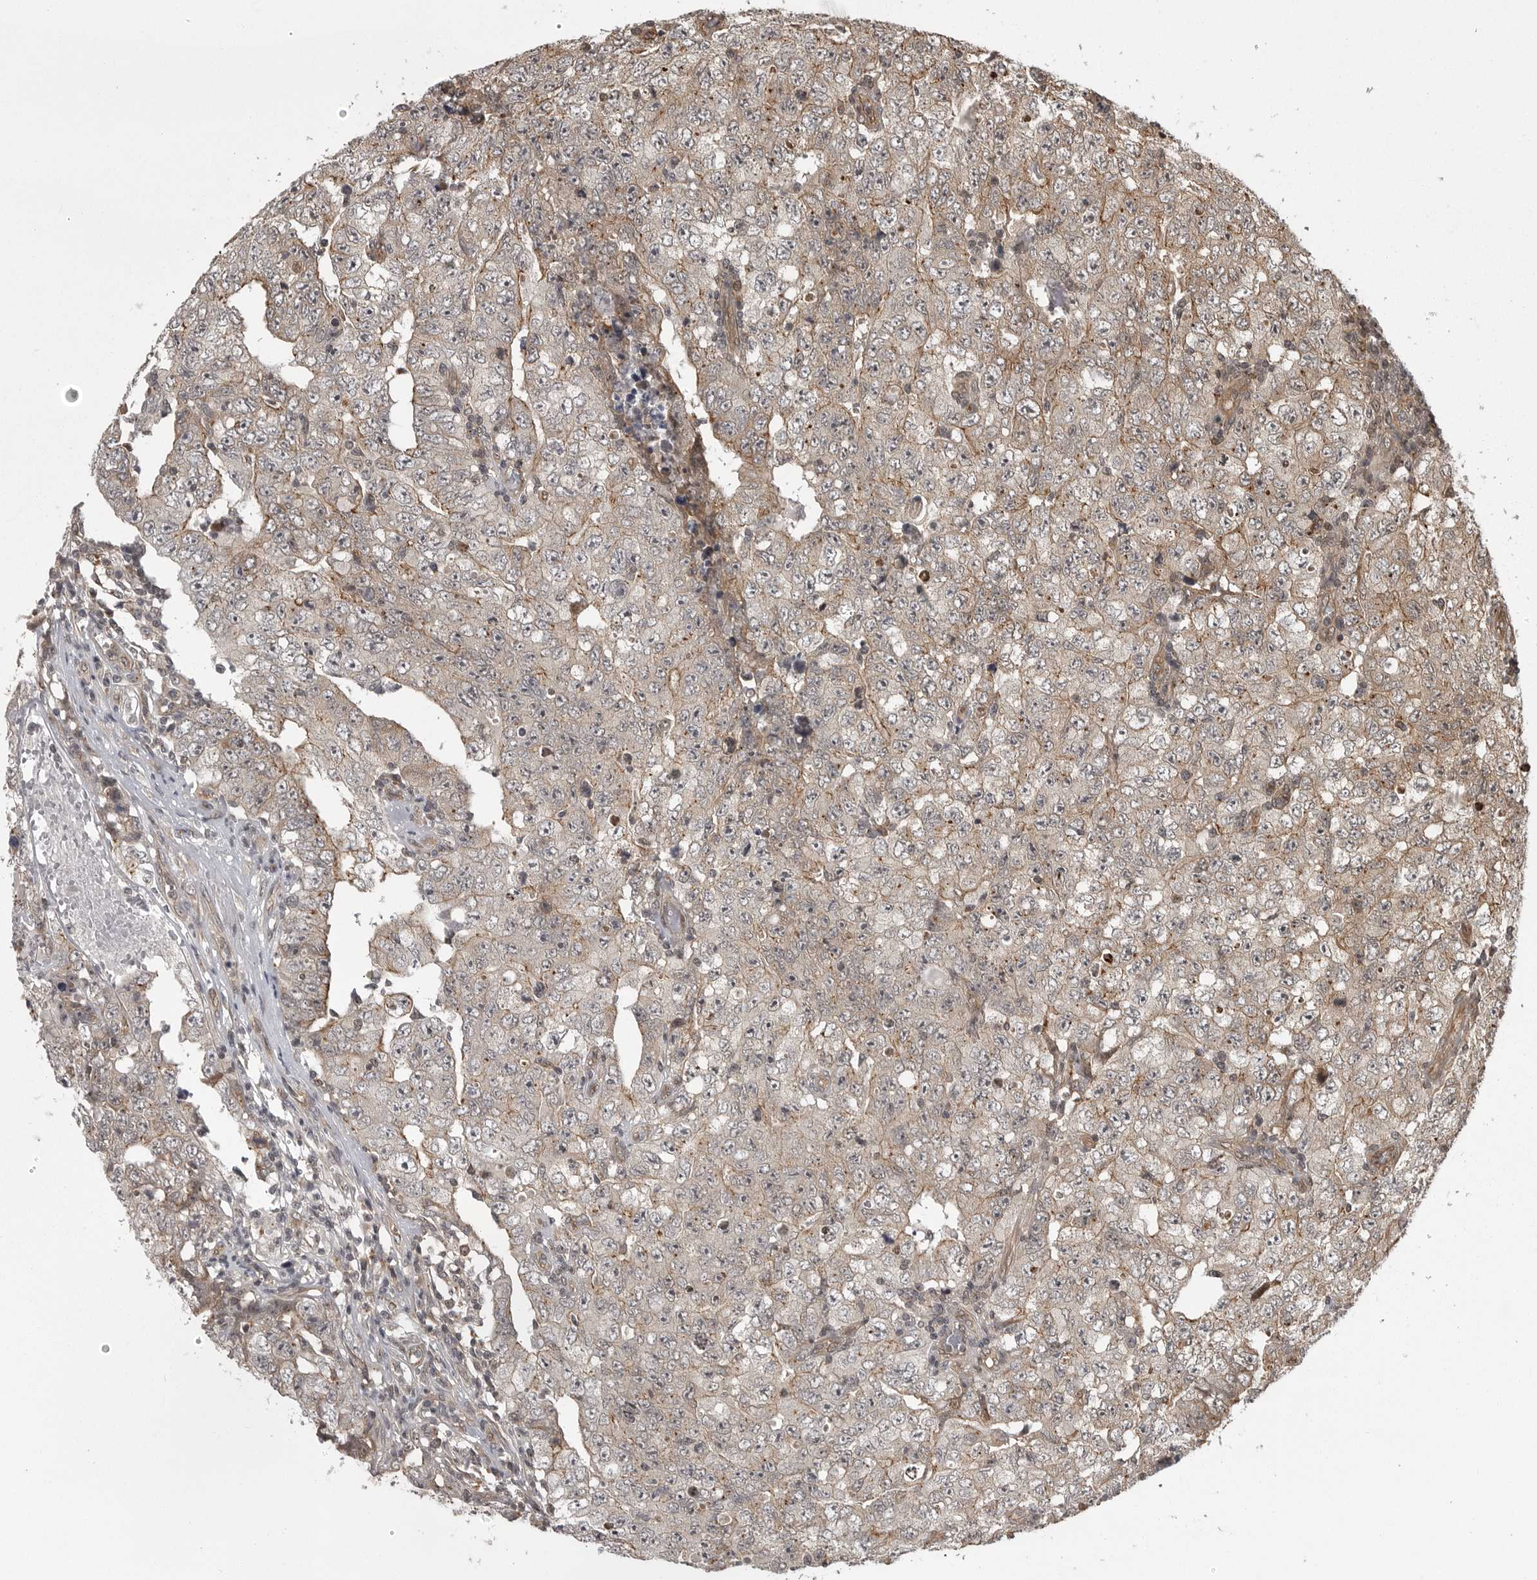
{"staining": {"intensity": "moderate", "quantity": "<25%", "location": "cytoplasmic/membranous"}, "tissue": "testis cancer", "cell_type": "Tumor cells", "image_type": "cancer", "snomed": [{"axis": "morphology", "description": "Carcinoma, Embryonal, NOS"}, {"axis": "topography", "description": "Testis"}], "caption": "Brown immunohistochemical staining in testis cancer shows moderate cytoplasmic/membranous expression in about <25% of tumor cells.", "gene": "DNAJC8", "patient": {"sex": "male", "age": 26}}